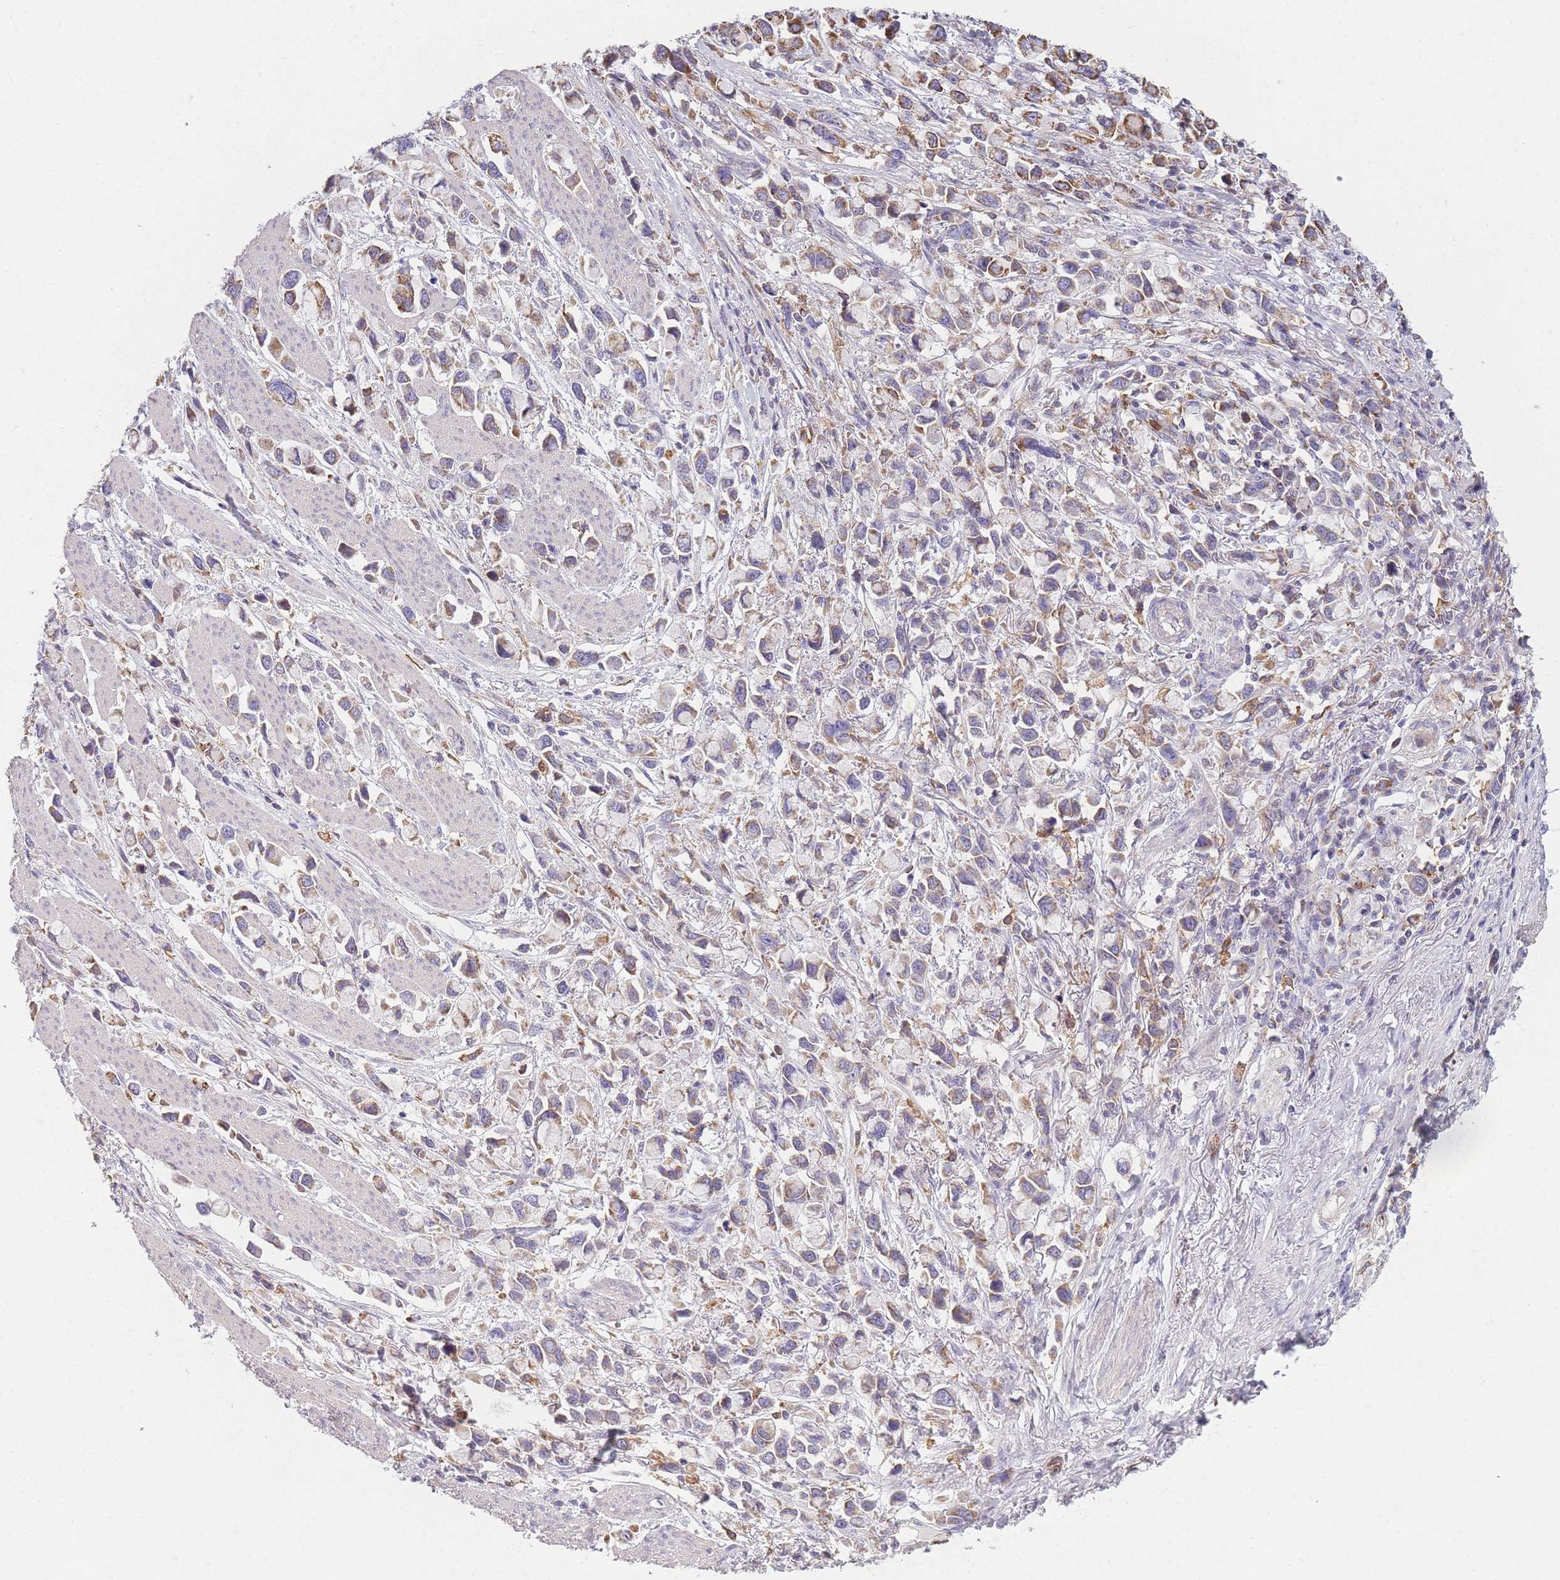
{"staining": {"intensity": "moderate", "quantity": ">75%", "location": "cytoplasmic/membranous"}, "tissue": "stomach cancer", "cell_type": "Tumor cells", "image_type": "cancer", "snomed": [{"axis": "morphology", "description": "Adenocarcinoma, NOS"}, {"axis": "topography", "description": "Stomach"}], "caption": "Protein analysis of adenocarcinoma (stomach) tissue reveals moderate cytoplasmic/membranous positivity in approximately >75% of tumor cells.", "gene": "PRAM1", "patient": {"sex": "female", "age": 81}}